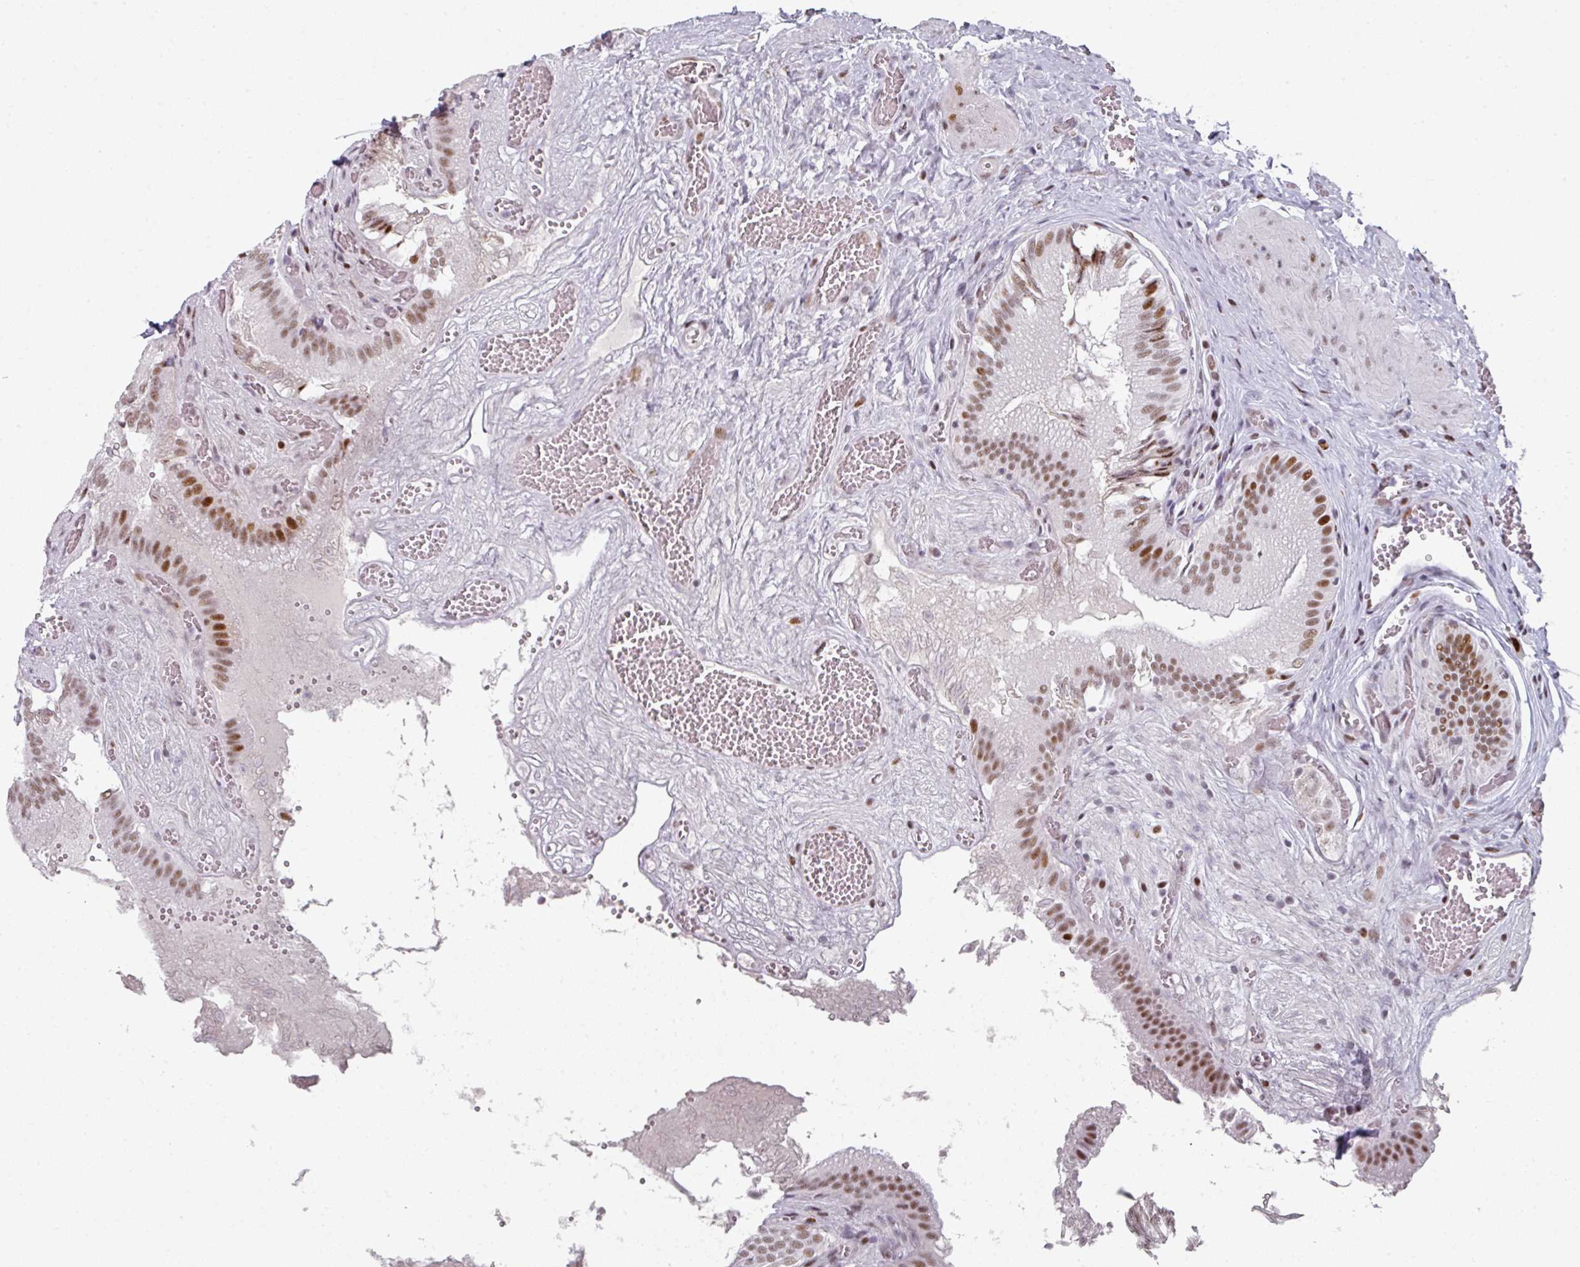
{"staining": {"intensity": "moderate", "quantity": ">75%", "location": "nuclear"}, "tissue": "gallbladder", "cell_type": "Glandular cells", "image_type": "normal", "snomed": [{"axis": "morphology", "description": "Normal tissue, NOS"}, {"axis": "topography", "description": "Gallbladder"}, {"axis": "topography", "description": "Peripheral nerve tissue"}], "caption": "Protein staining of normal gallbladder reveals moderate nuclear staining in approximately >75% of glandular cells.", "gene": "SF3B5", "patient": {"sex": "male", "age": 17}}